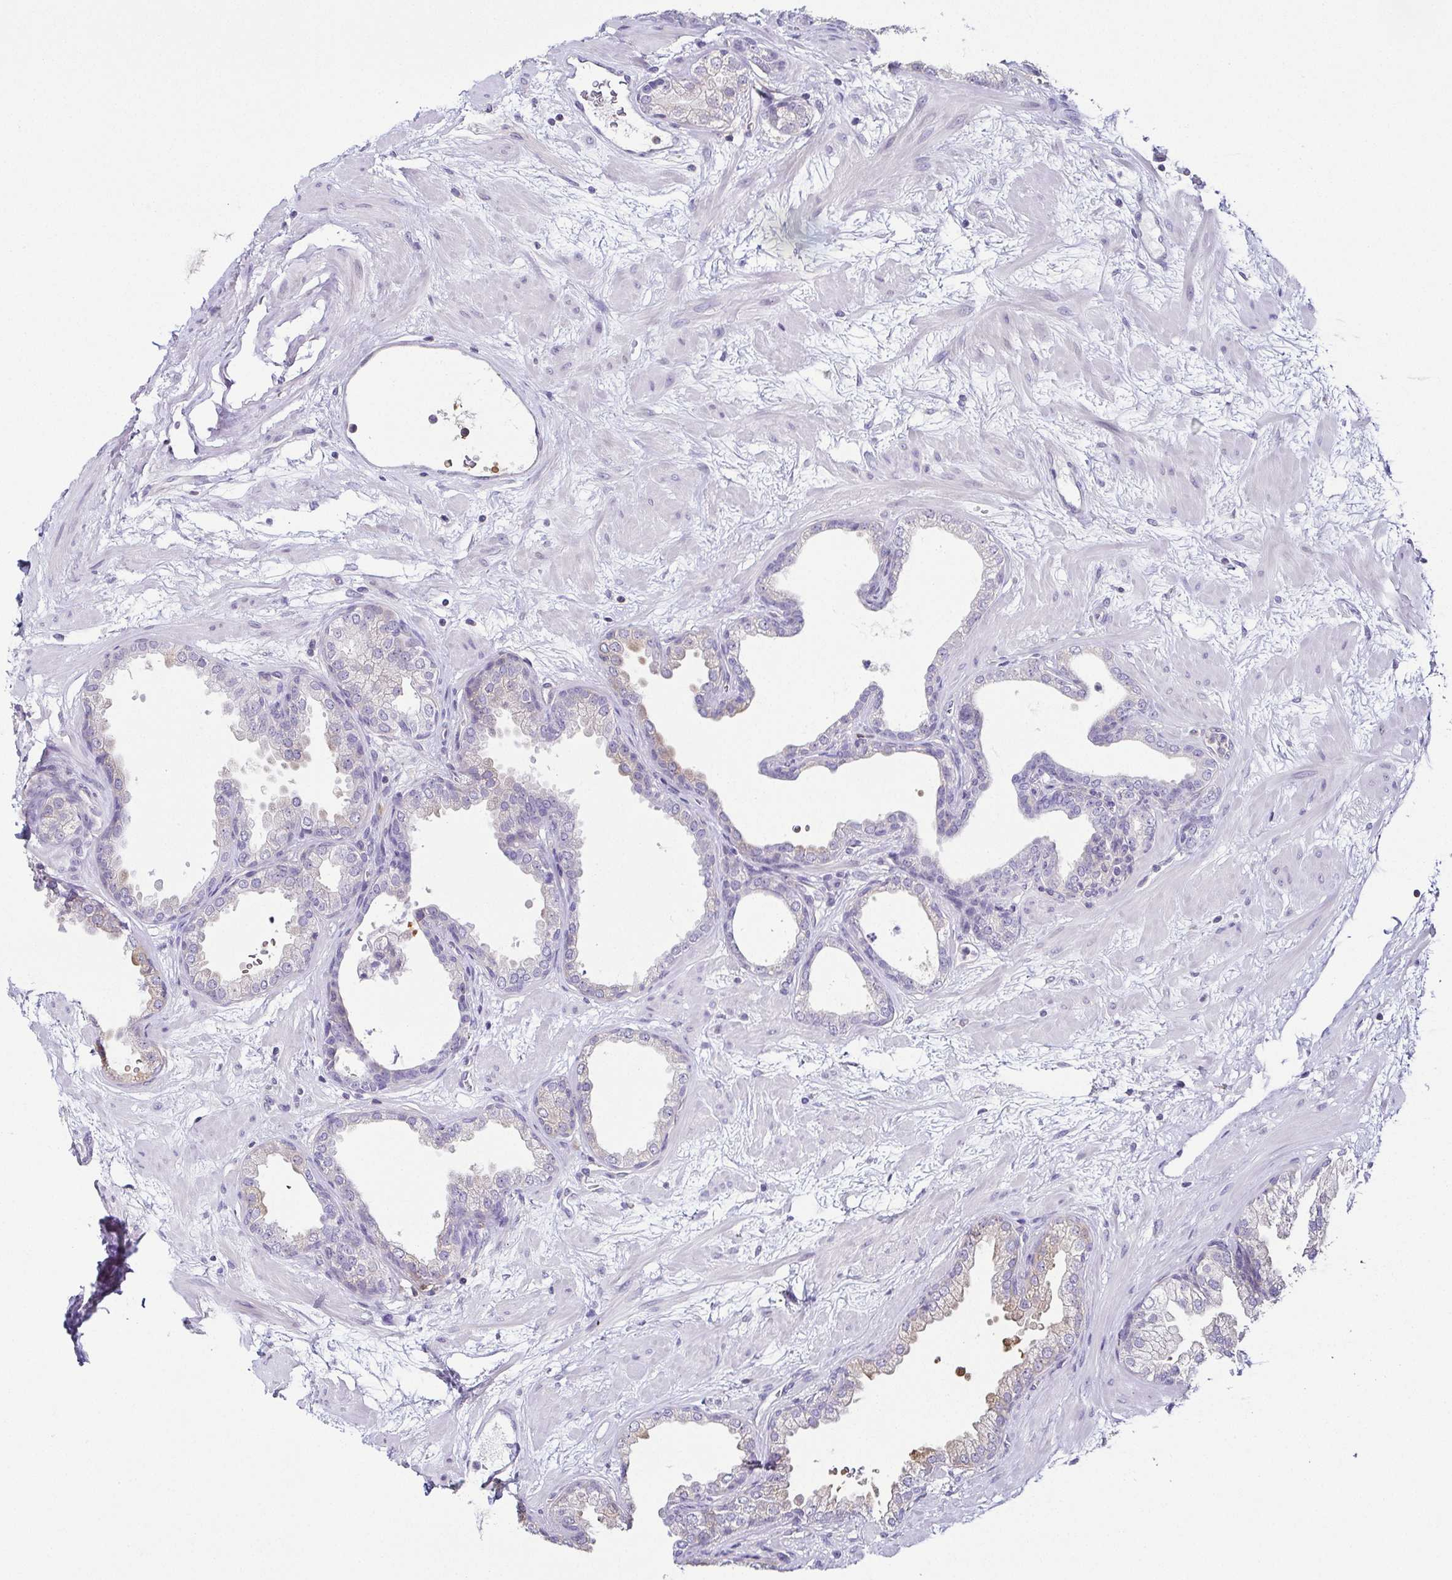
{"staining": {"intensity": "negative", "quantity": "none", "location": "none"}, "tissue": "prostate", "cell_type": "Glandular cells", "image_type": "normal", "snomed": [{"axis": "morphology", "description": "Normal tissue, NOS"}, {"axis": "topography", "description": "Prostate"}], "caption": "DAB (3,3'-diaminobenzidine) immunohistochemical staining of benign prostate reveals no significant positivity in glandular cells.", "gene": "FAM162B", "patient": {"sex": "male", "age": 37}}